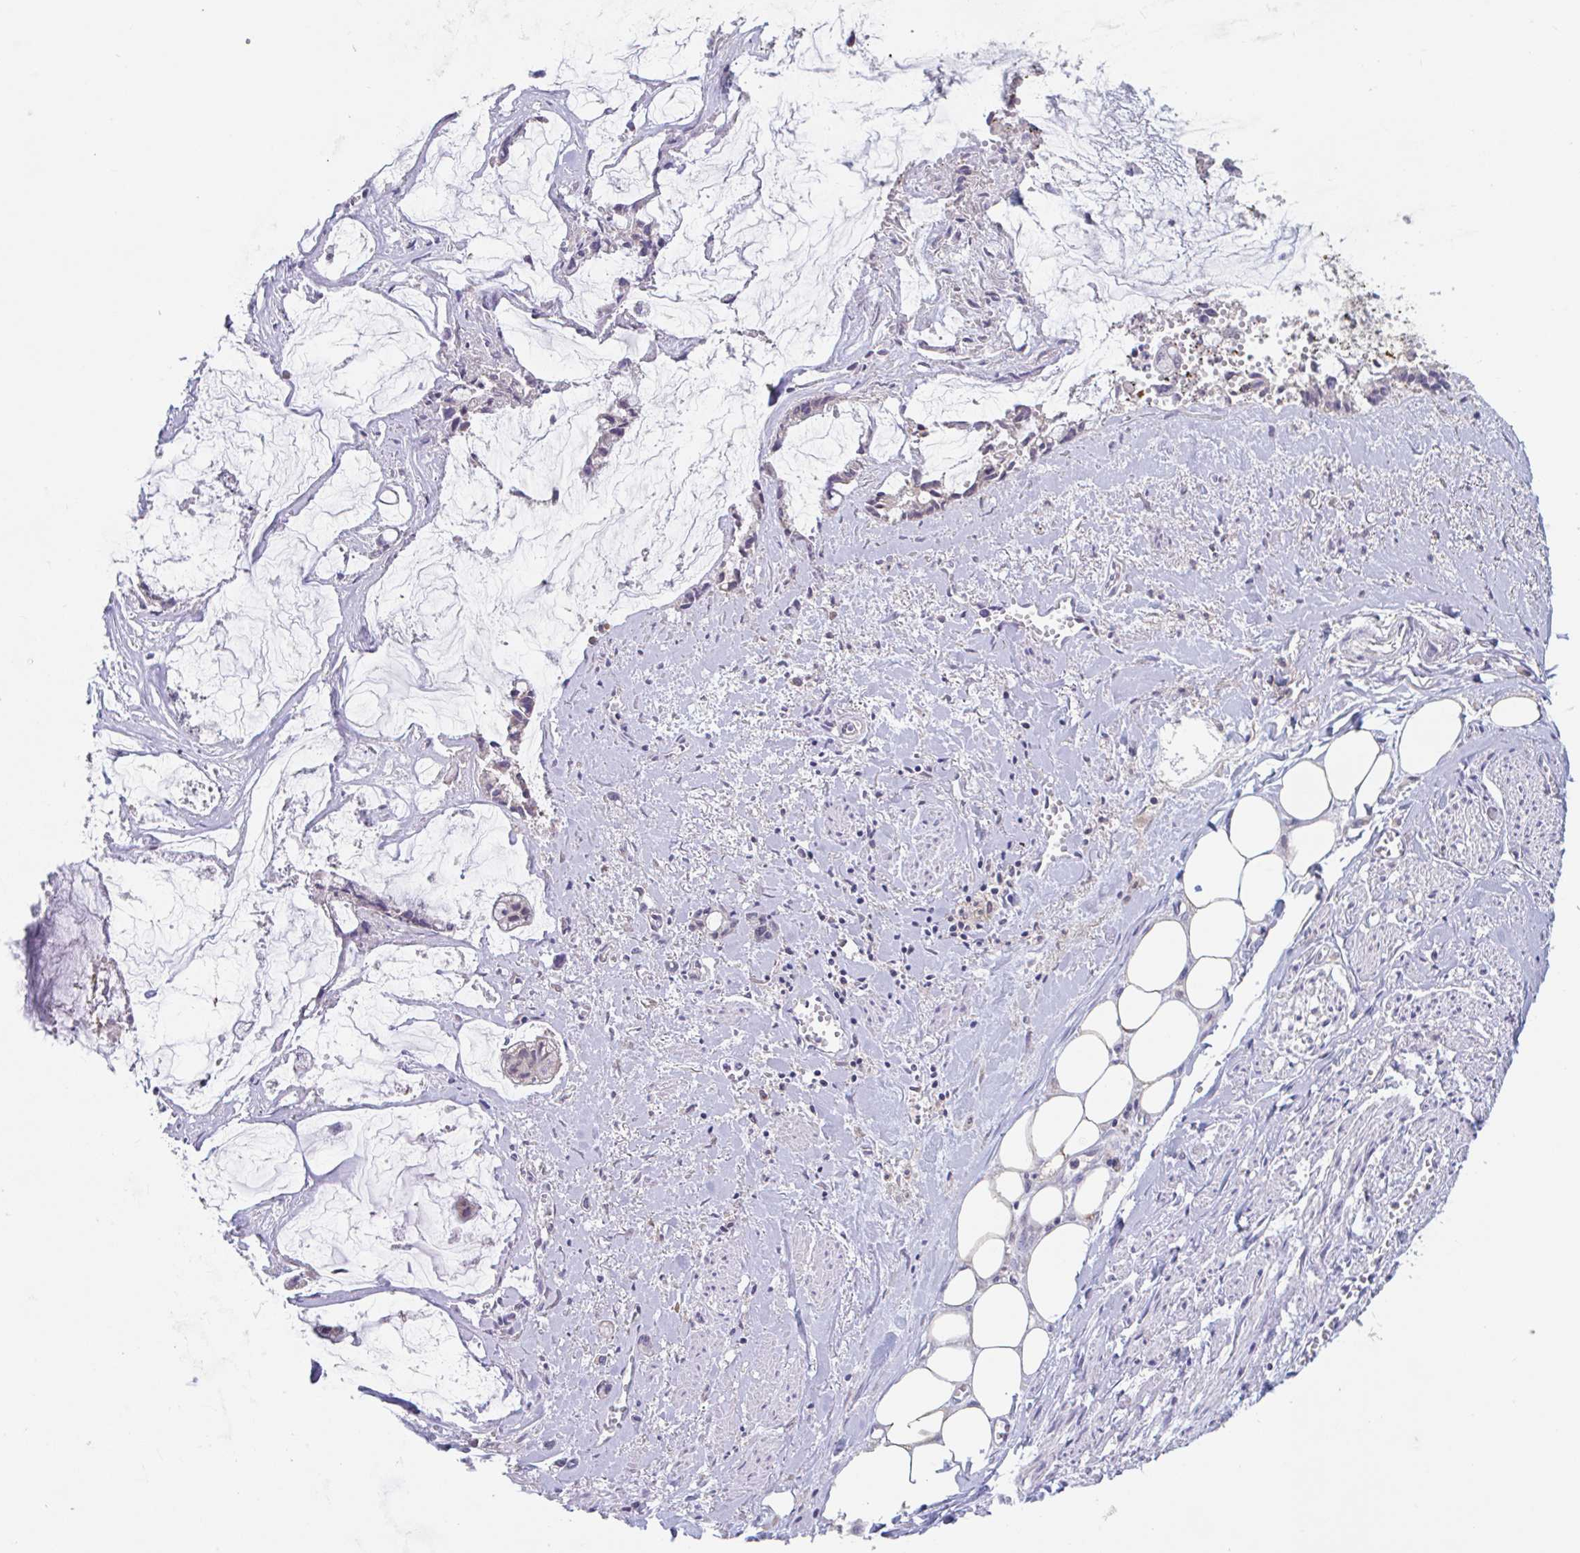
{"staining": {"intensity": "negative", "quantity": "none", "location": "none"}, "tissue": "ovarian cancer", "cell_type": "Tumor cells", "image_type": "cancer", "snomed": [{"axis": "morphology", "description": "Cystadenocarcinoma, mucinous, NOS"}, {"axis": "topography", "description": "Ovary"}], "caption": "DAB (3,3'-diaminobenzidine) immunohistochemical staining of human ovarian mucinous cystadenocarcinoma reveals no significant expression in tumor cells.", "gene": "SNX8", "patient": {"sex": "female", "age": 90}}